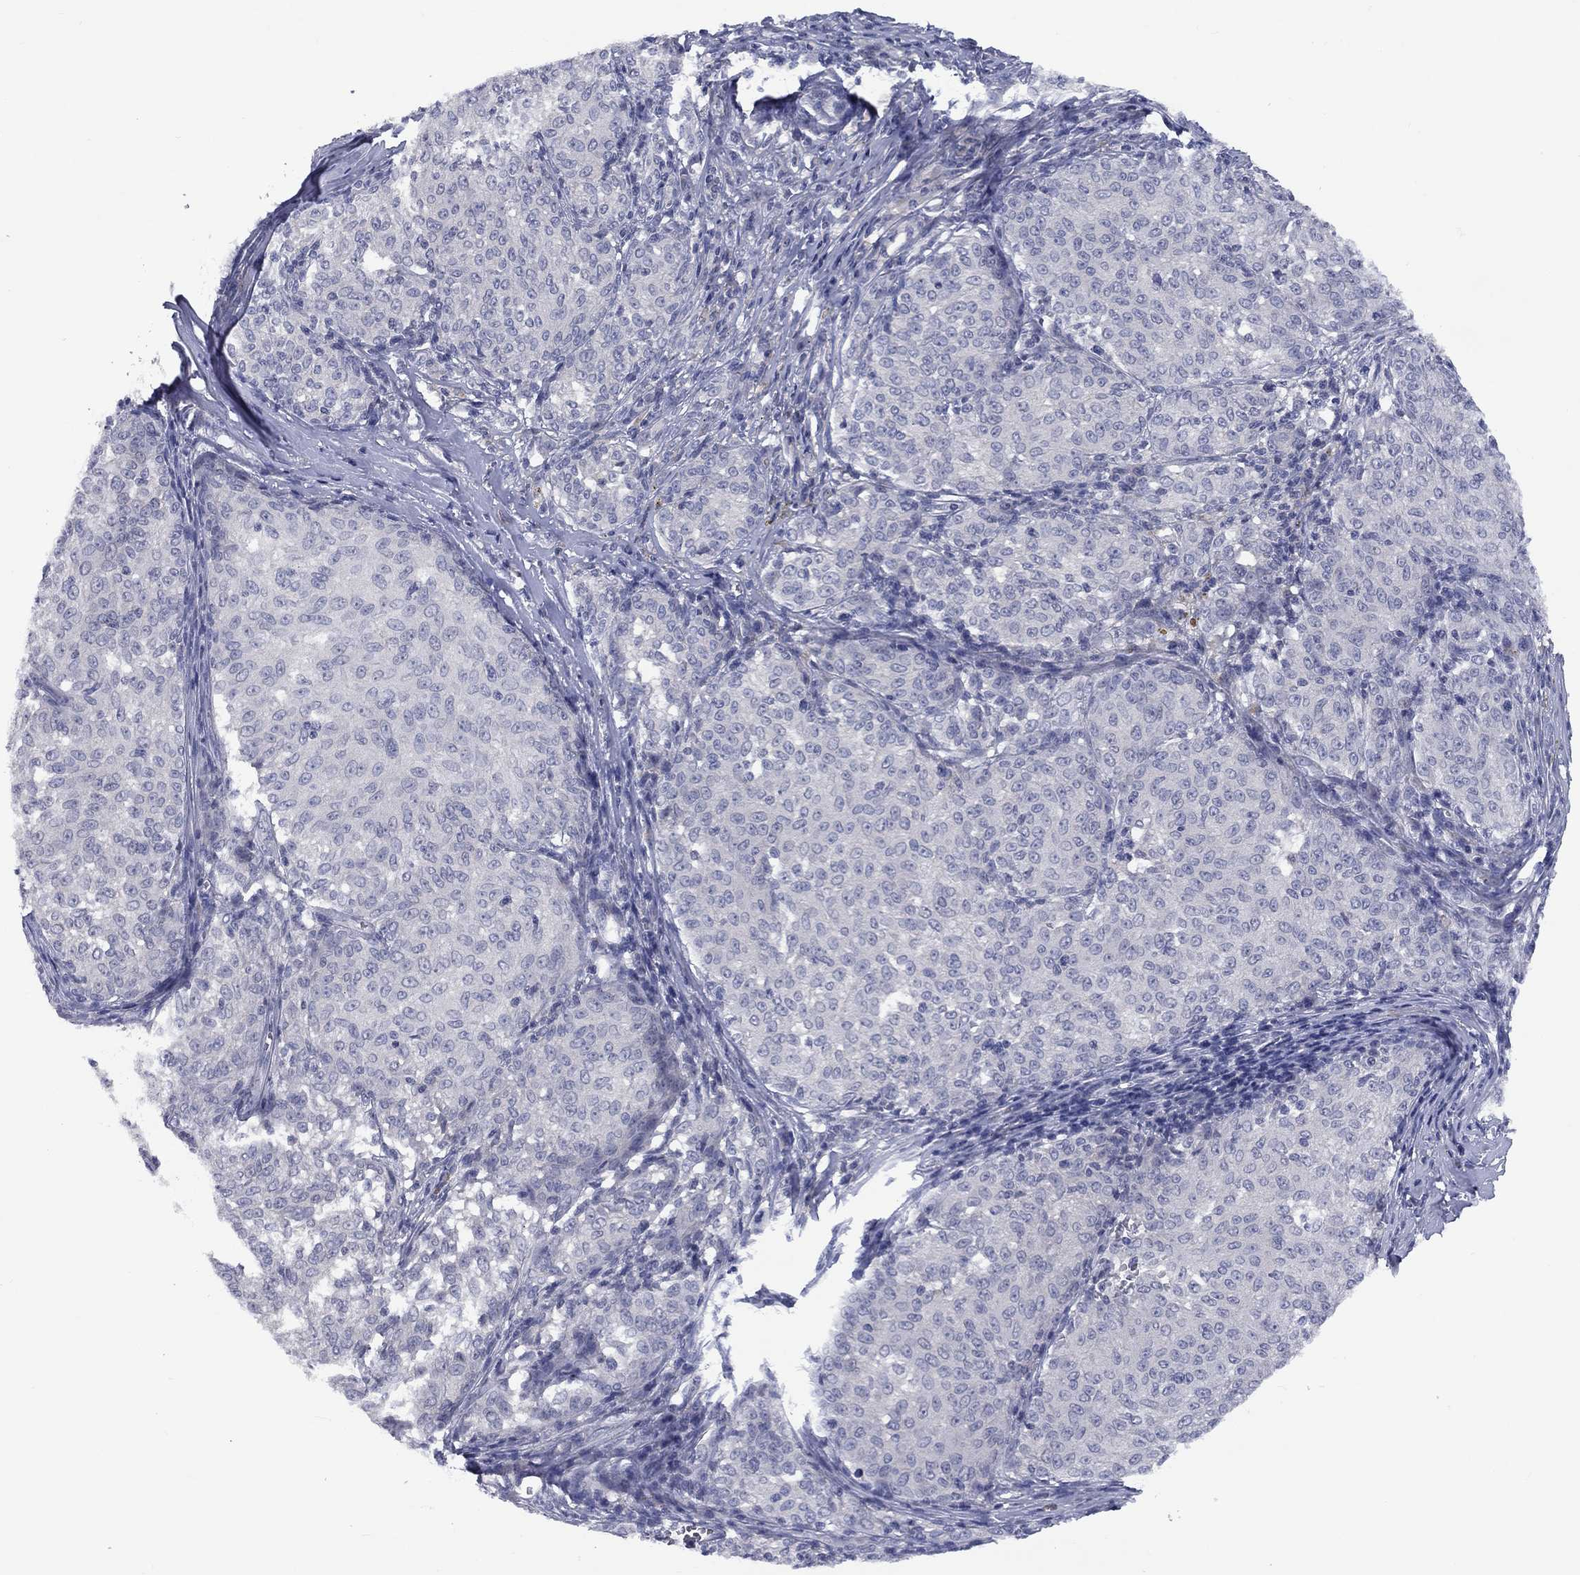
{"staining": {"intensity": "negative", "quantity": "none", "location": "none"}, "tissue": "melanoma", "cell_type": "Tumor cells", "image_type": "cancer", "snomed": [{"axis": "morphology", "description": "Malignant melanoma, NOS"}, {"axis": "topography", "description": "Skin"}], "caption": "A micrograph of human melanoma is negative for staining in tumor cells. (Immunohistochemistry, brightfield microscopy, high magnification).", "gene": "CACNA1A", "patient": {"sex": "female", "age": 72}}